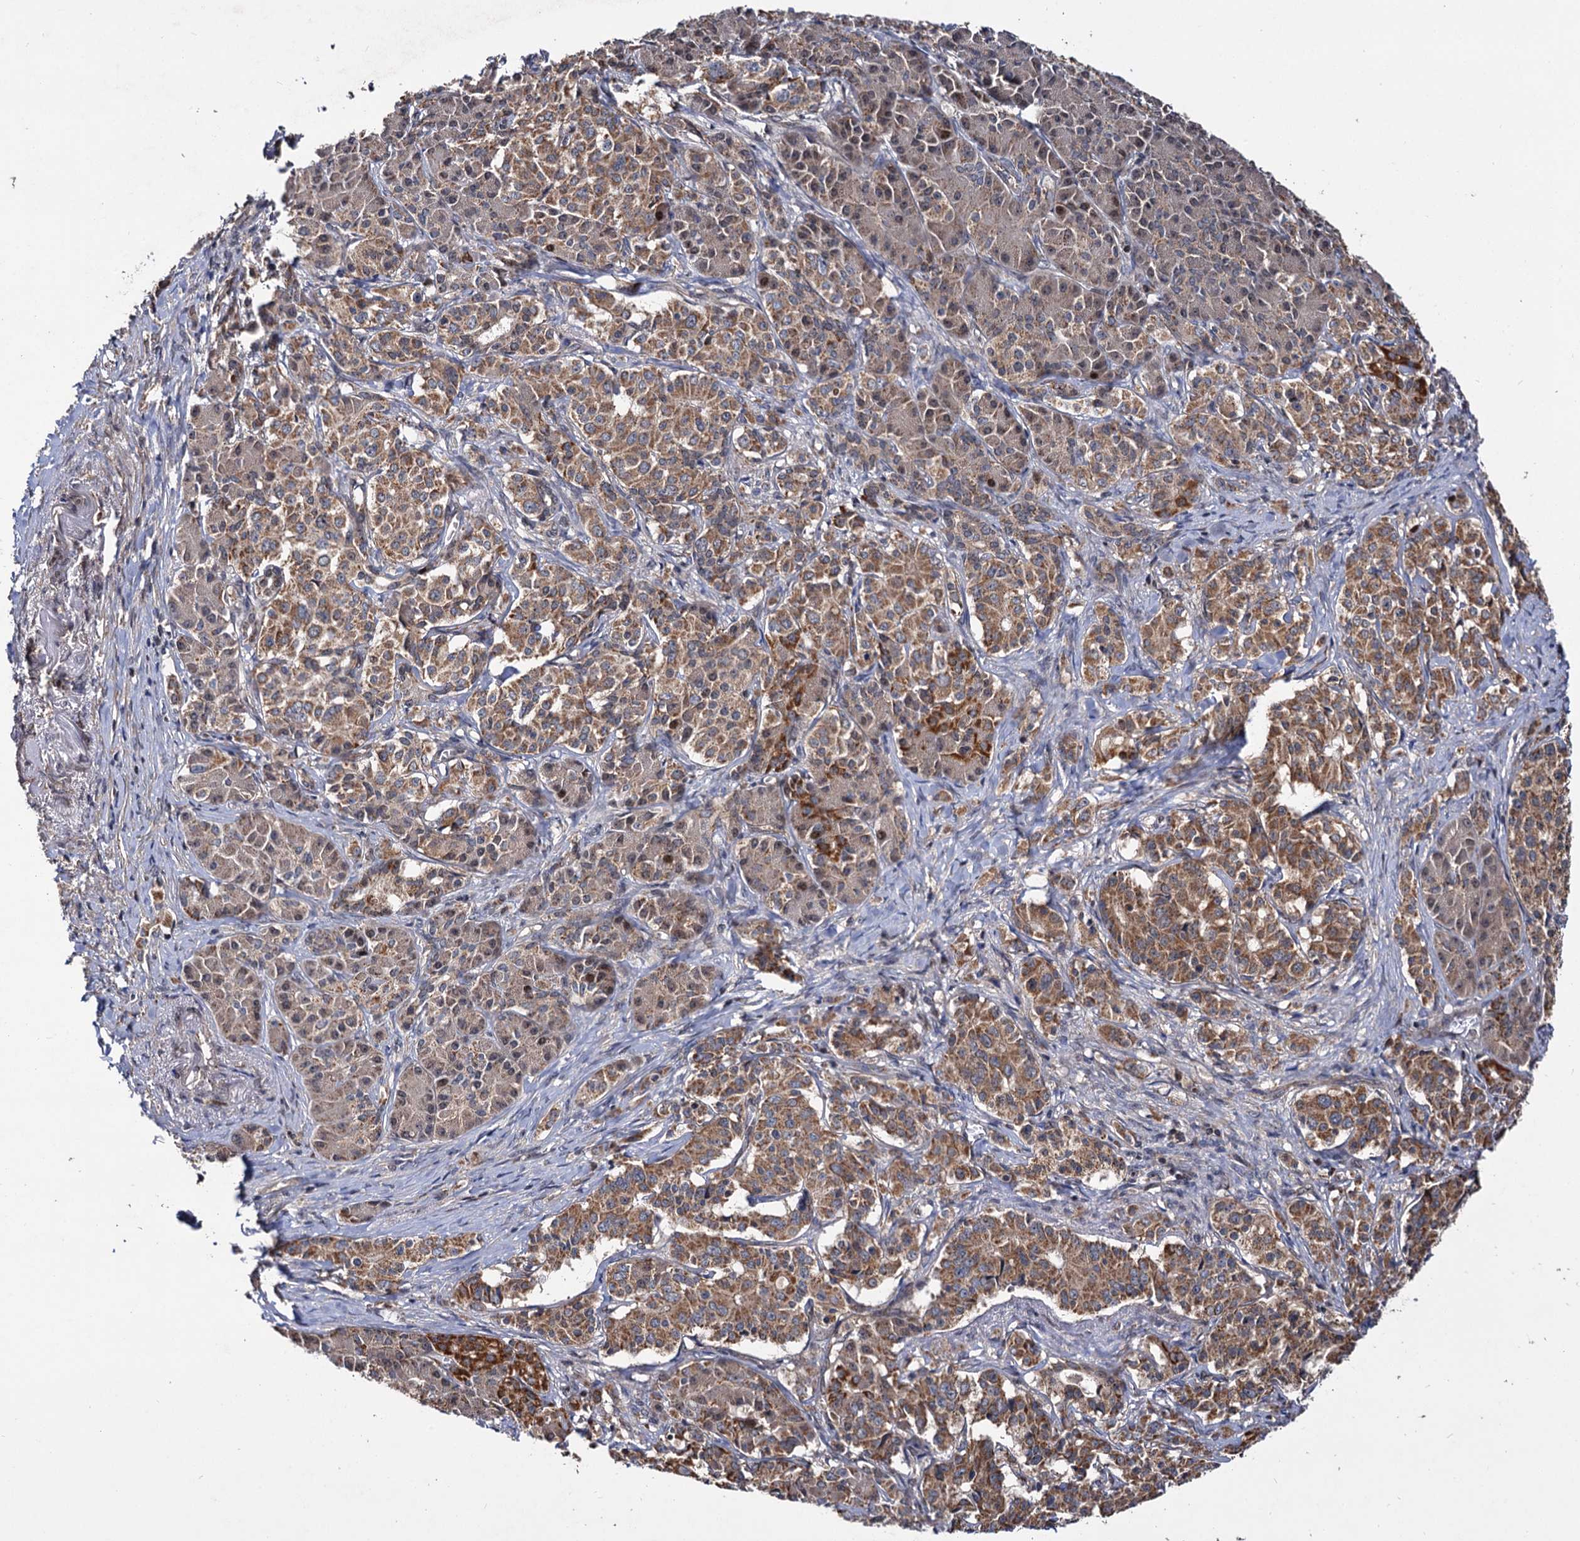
{"staining": {"intensity": "moderate", "quantity": ">75%", "location": "cytoplasmic/membranous"}, "tissue": "pancreatic cancer", "cell_type": "Tumor cells", "image_type": "cancer", "snomed": [{"axis": "morphology", "description": "Adenocarcinoma, NOS"}, {"axis": "topography", "description": "Pancreas"}], "caption": "A photomicrograph showing moderate cytoplasmic/membranous staining in approximately >75% of tumor cells in adenocarcinoma (pancreatic), as visualized by brown immunohistochemical staining.", "gene": "CEP76", "patient": {"sex": "female", "age": 74}}